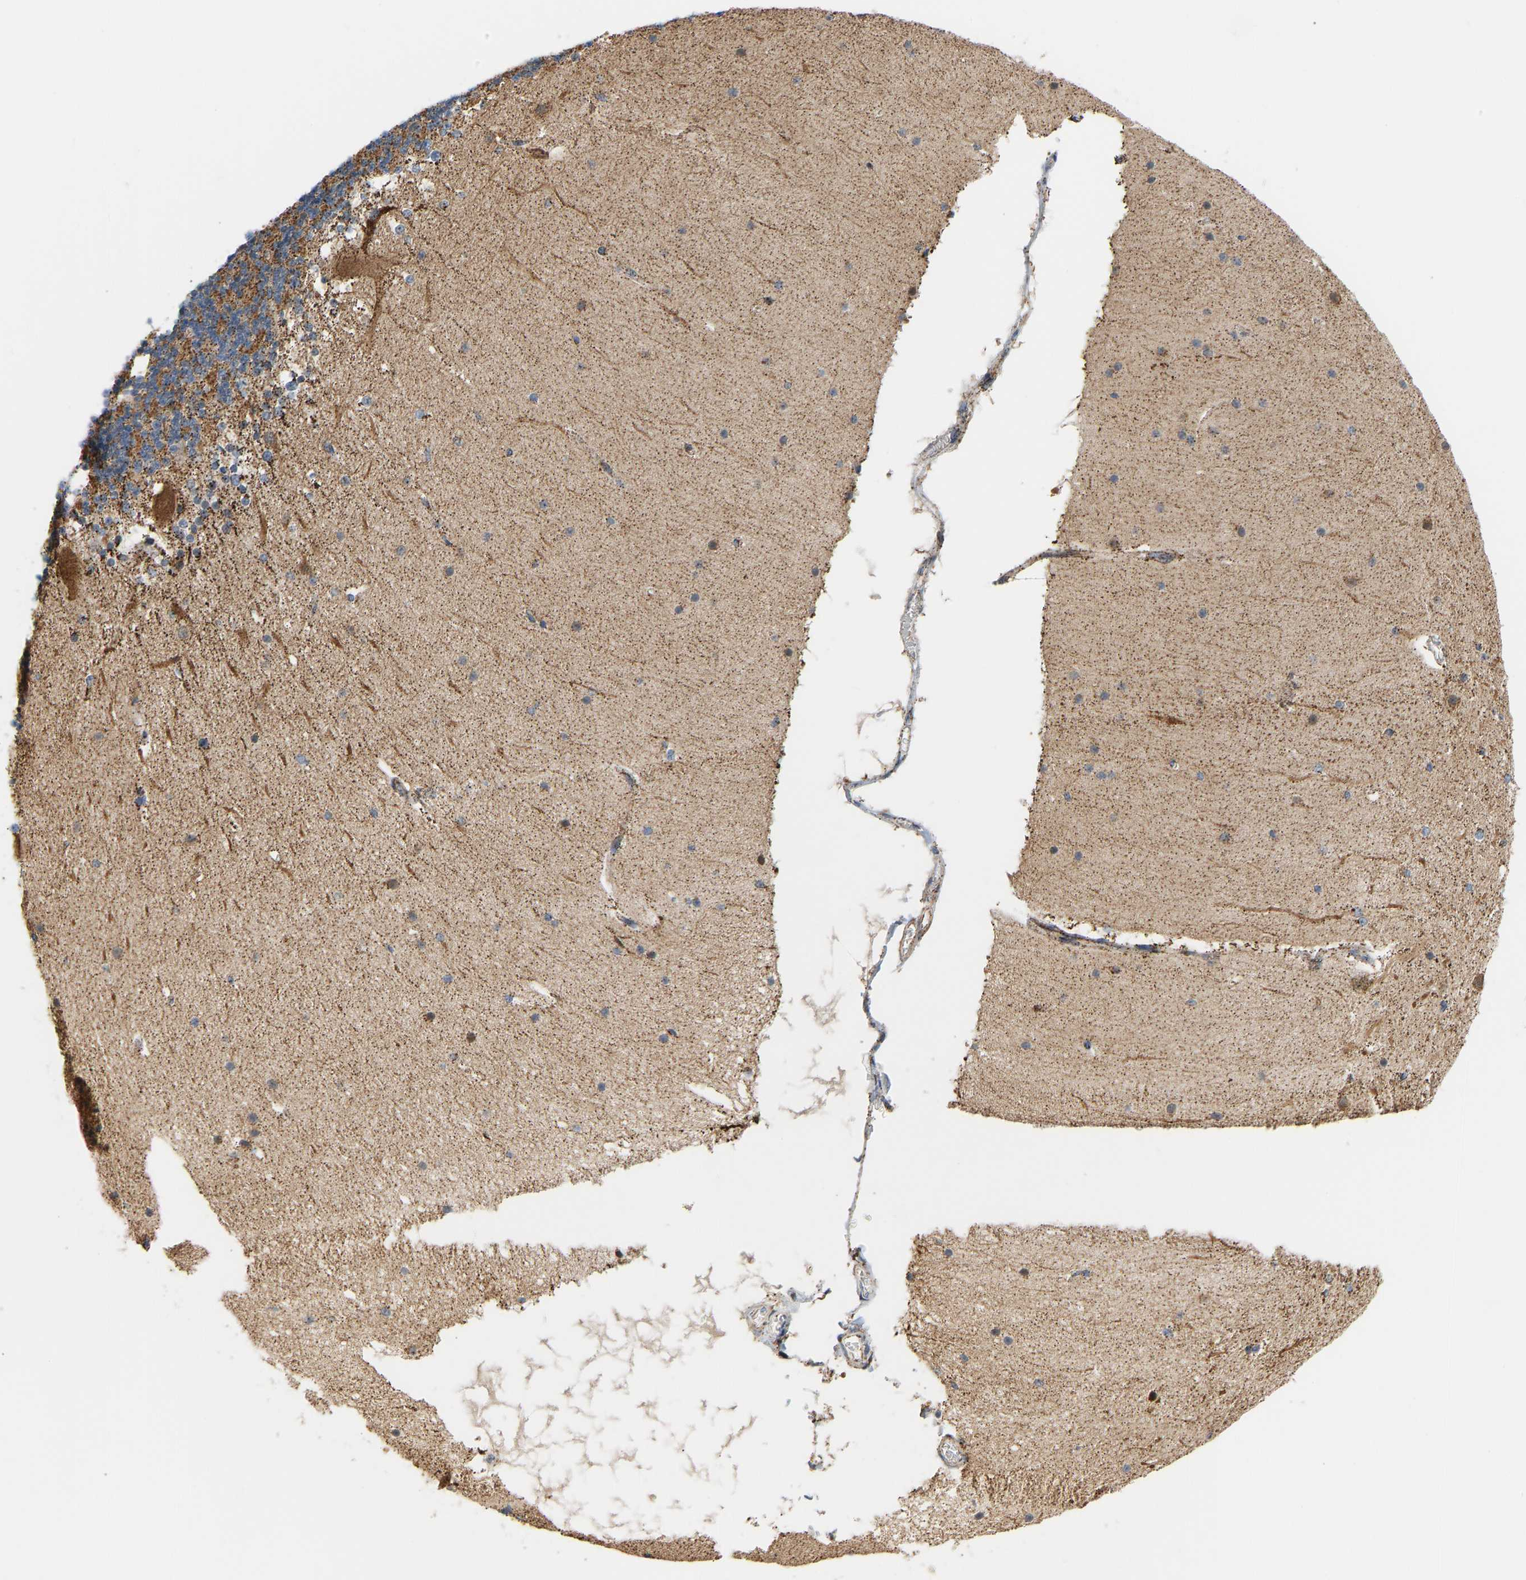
{"staining": {"intensity": "moderate", "quantity": ">75%", "location": "cytoplasmic/membranous"}, "tissue": "cerebellum", "cell_type": "Cells in granular layer", "image_type": "normal", "snomed": [{"axis": "morphology", "description": "Normal tissue, NOS"}, {"axis": "topography", "description": "Cerebellum"}], "caption": "This histopathology image displays immunohistochemistry staining of normal human cerebellum, with medium moderate cytoplasmic/membranous expression in about >75% of cells in granular layer.", "gene": "GPSM2", "patient": {"sex": "female", "age": 19}}